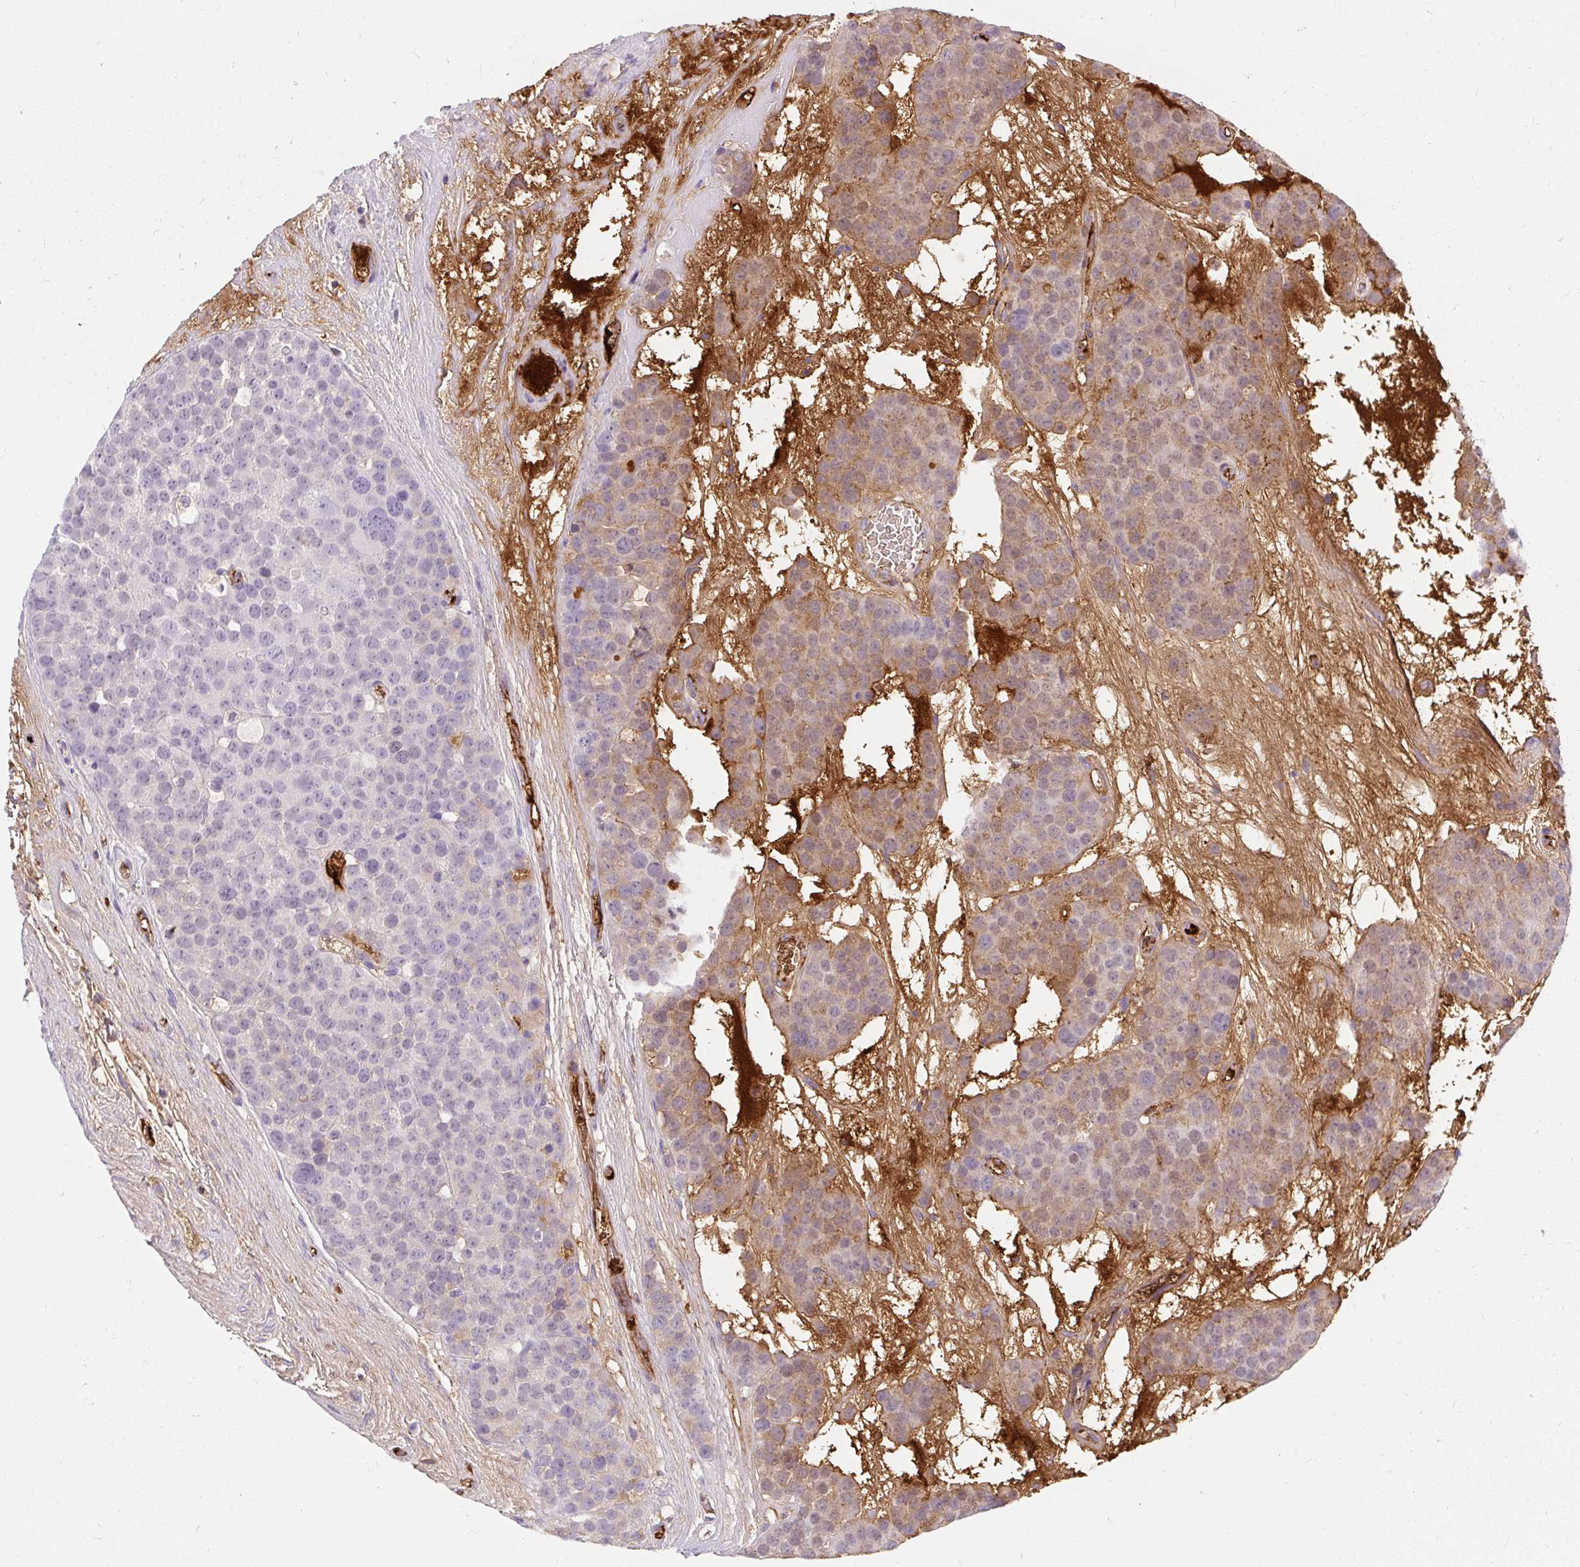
{"staining": {"intensity": "weak", "quantity": "25%-75%", "location": "cytoplasmic/membranous"}, "tissue": "testis cancer", "cell_type": "Tumor cells", "image_type": "cancer", "snomed": [{"axis": "morphology", "description": "Seminoma, NOS"}, {"axis": "topography", "description": "Testis"}], "caption": "A brown stain shows weak cytoplasmic/membranous staining of a protein in human seminoma (testis) tumor cells.", "gene": "APOC4-APOC2", "patient": {"sex": "male", "age": 71}}